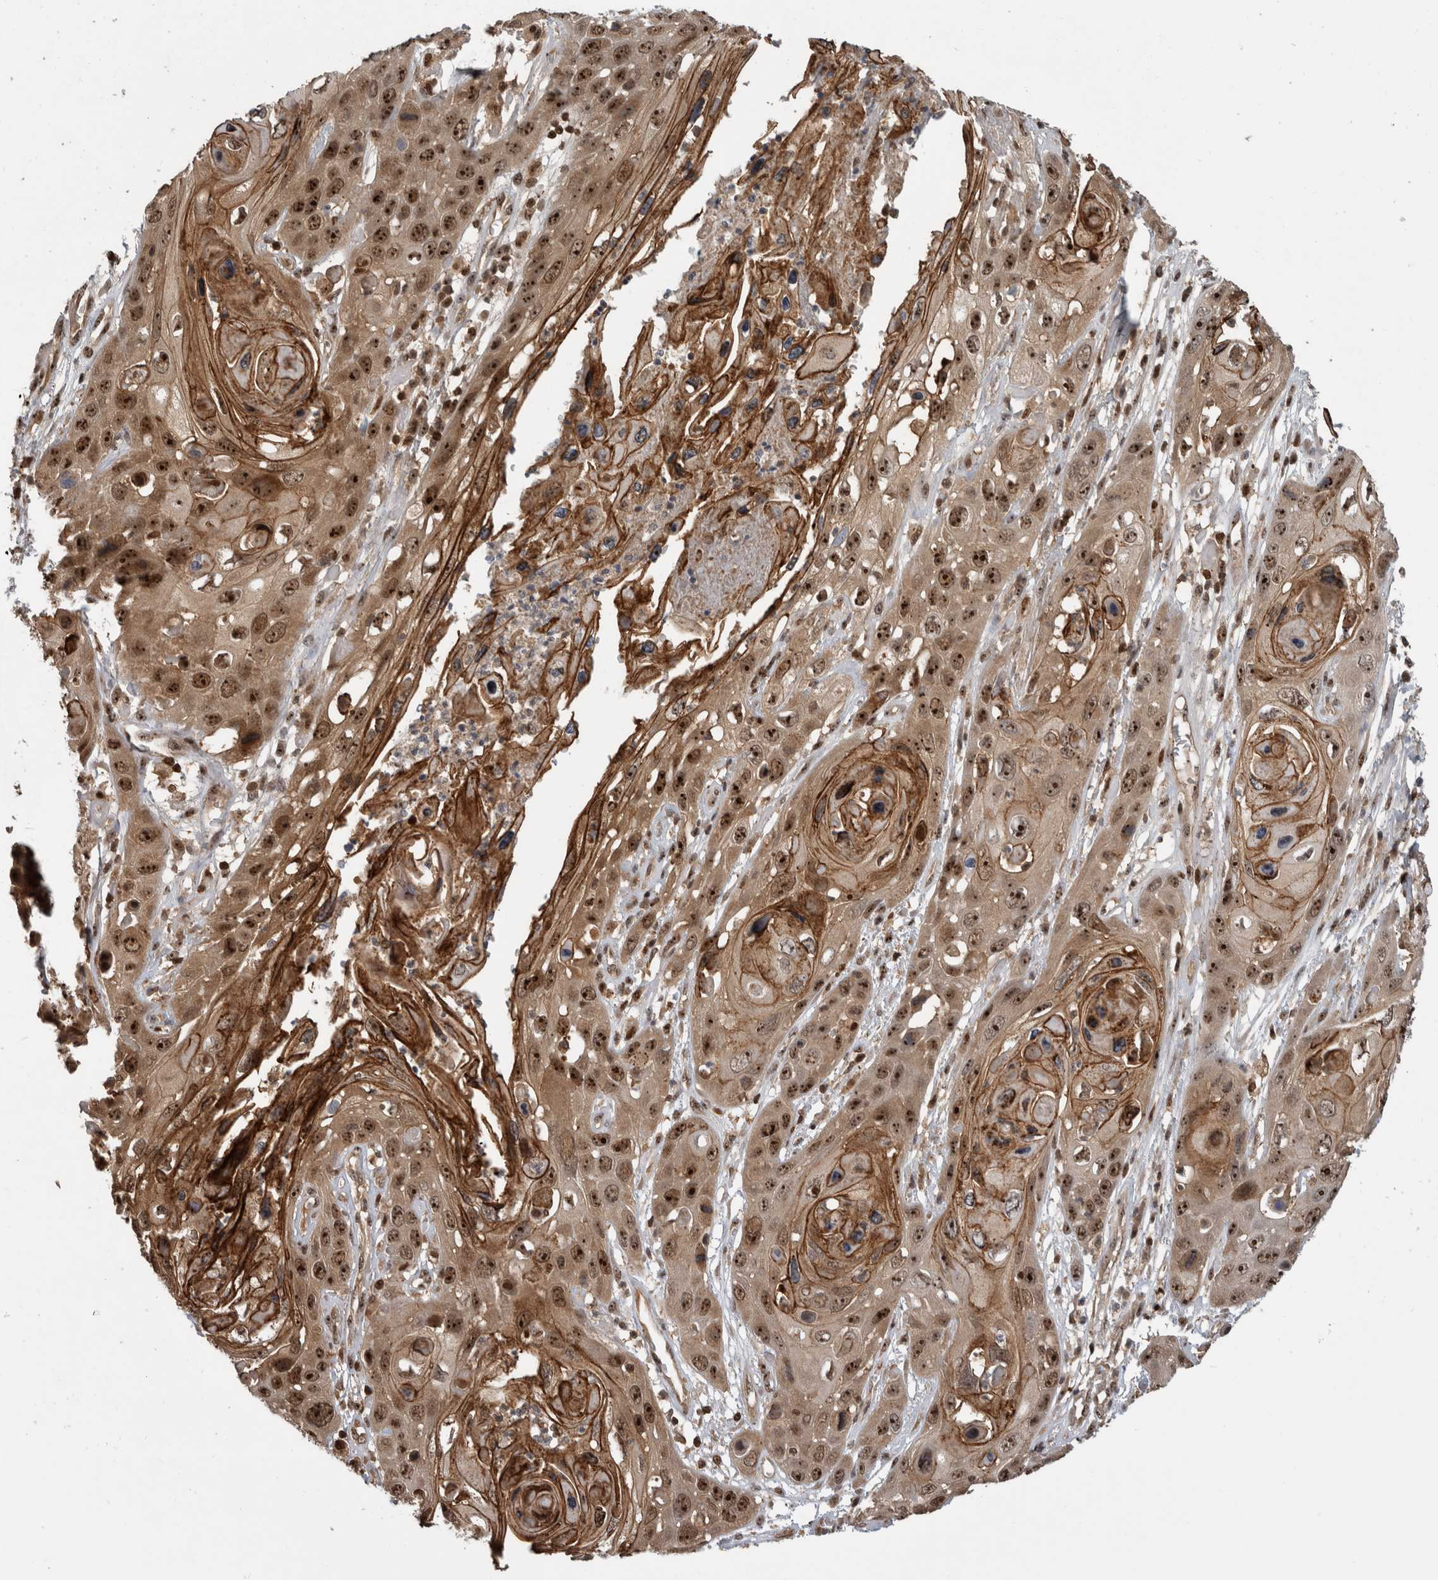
{"staining": {"intensity": "strong", "quantity": ">75%", "location": "cytoplasmic/membranous,nuclear"}, "tissue": "skin cancer", "cell_type": "Tumor cells", "image_type": "cancer", "snomed": [{"axis": "morphology", "description": "Squamous cell carcinoma, NOS"}, {"axis": "topography", "description": "Skin"}], "caption": "The photomicrograph shows a brown stain indicating the presence of a protein in the cytoplasmic/membranous and nuclear of tumor cells in skin cancer (squamous cell carcinoma).", "gene": "TDRD7", "patient": {"sex": "male", "age": 55}}